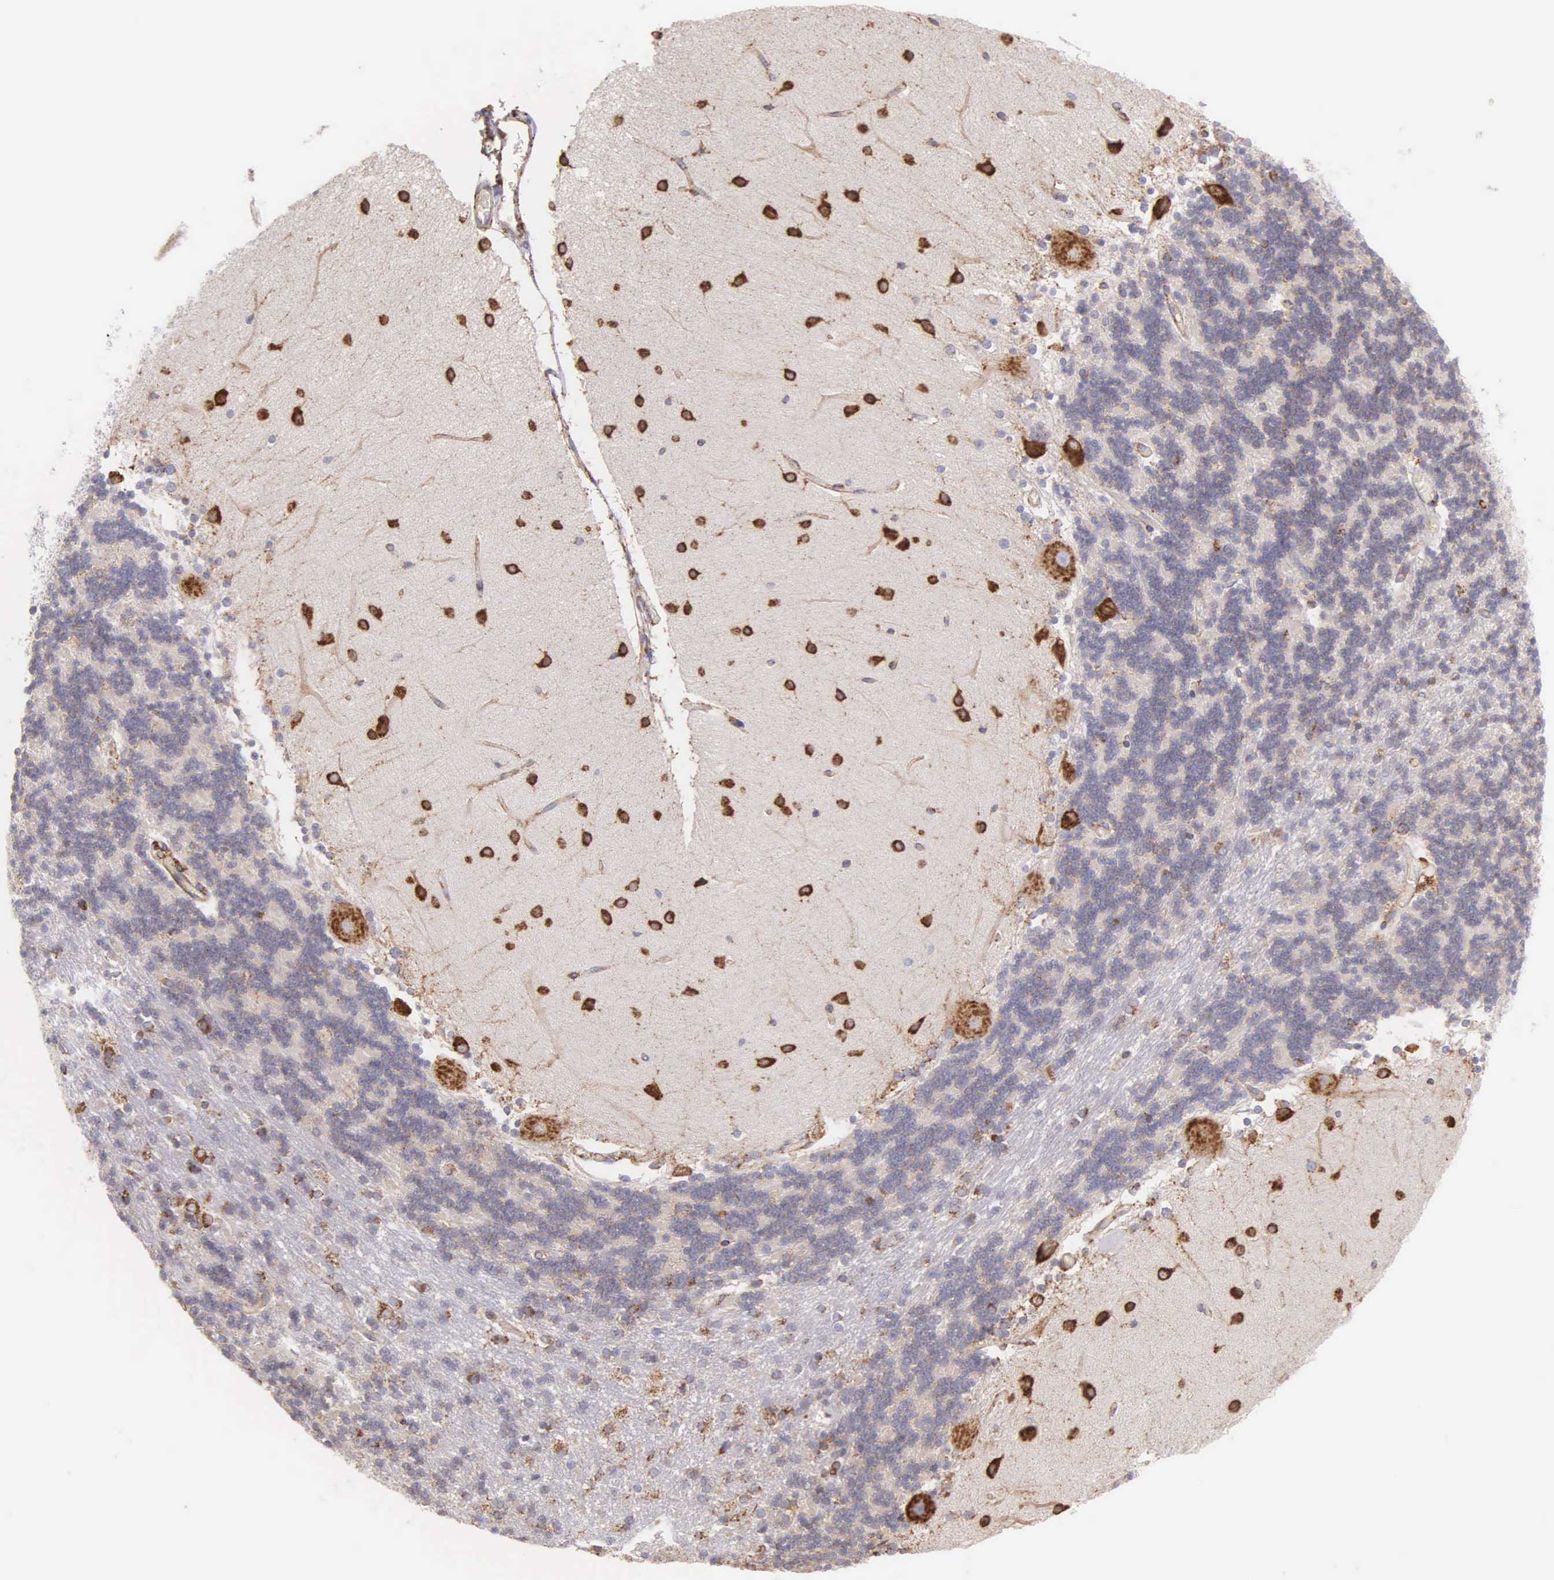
{"staining": {"intensity": "weak", "quantity": "<25%", "location": "cytoplasmic/membranous"}, "tissue": "cerebellum", "cell_type": "Cells in granular layer", "image_type": "normal", "snomed": [{"axis": "morphology", "description": "Normal tissue, NOS"}, {"axis": "topography", "description": "Cerebellum"}], "caption": "Human cerebellum stained for a protein using immunohistochemistry reveals no expression in cells in granular layer.", "gene": "CKAP4", "patient": {"sex": "female", "age": 54}}